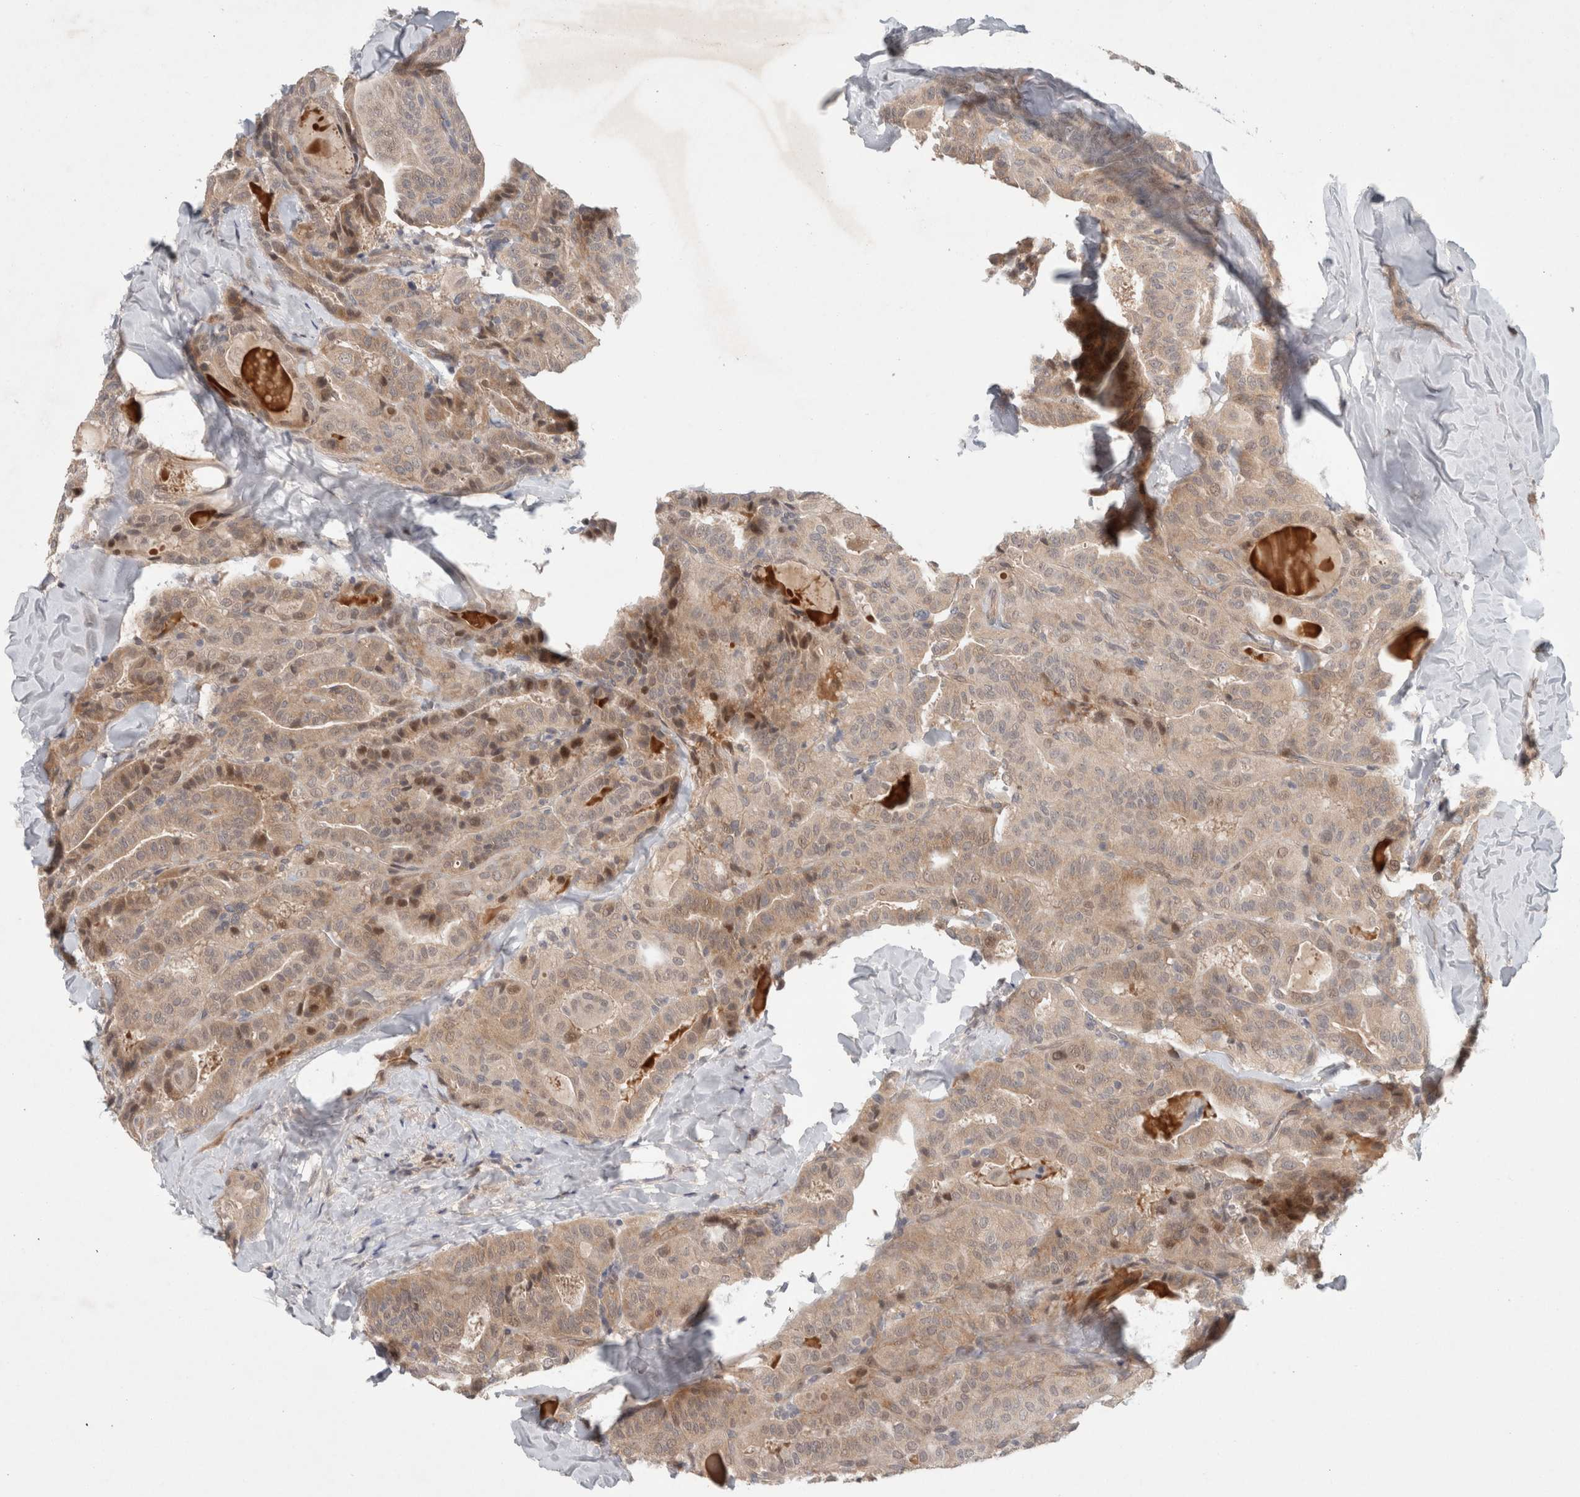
{"staining": {"intensity": "moderate", "quantity": "<25%", "location": "cytoplasmic/membranous,nuclear"}, "tissue": "thyroid cancer", "cell_type": "Tumor cells", "image_type": "cancer", "snomed": [{"axis": "morphology", "description": "Papillary adenocarcinoma, NOS"}, {"axis": "topography", "description": "Thyroid gland"}], "caption": "Thyroid cancer (papillary adenocarcinoma) stained for a protein (brown) reveals moderate cytoplasmic/membranous and nuclear positive positivity in approximately <25% of tumor cells.", "gene": "RASAL2", "patient": {"sex": "male", "age": 77}}